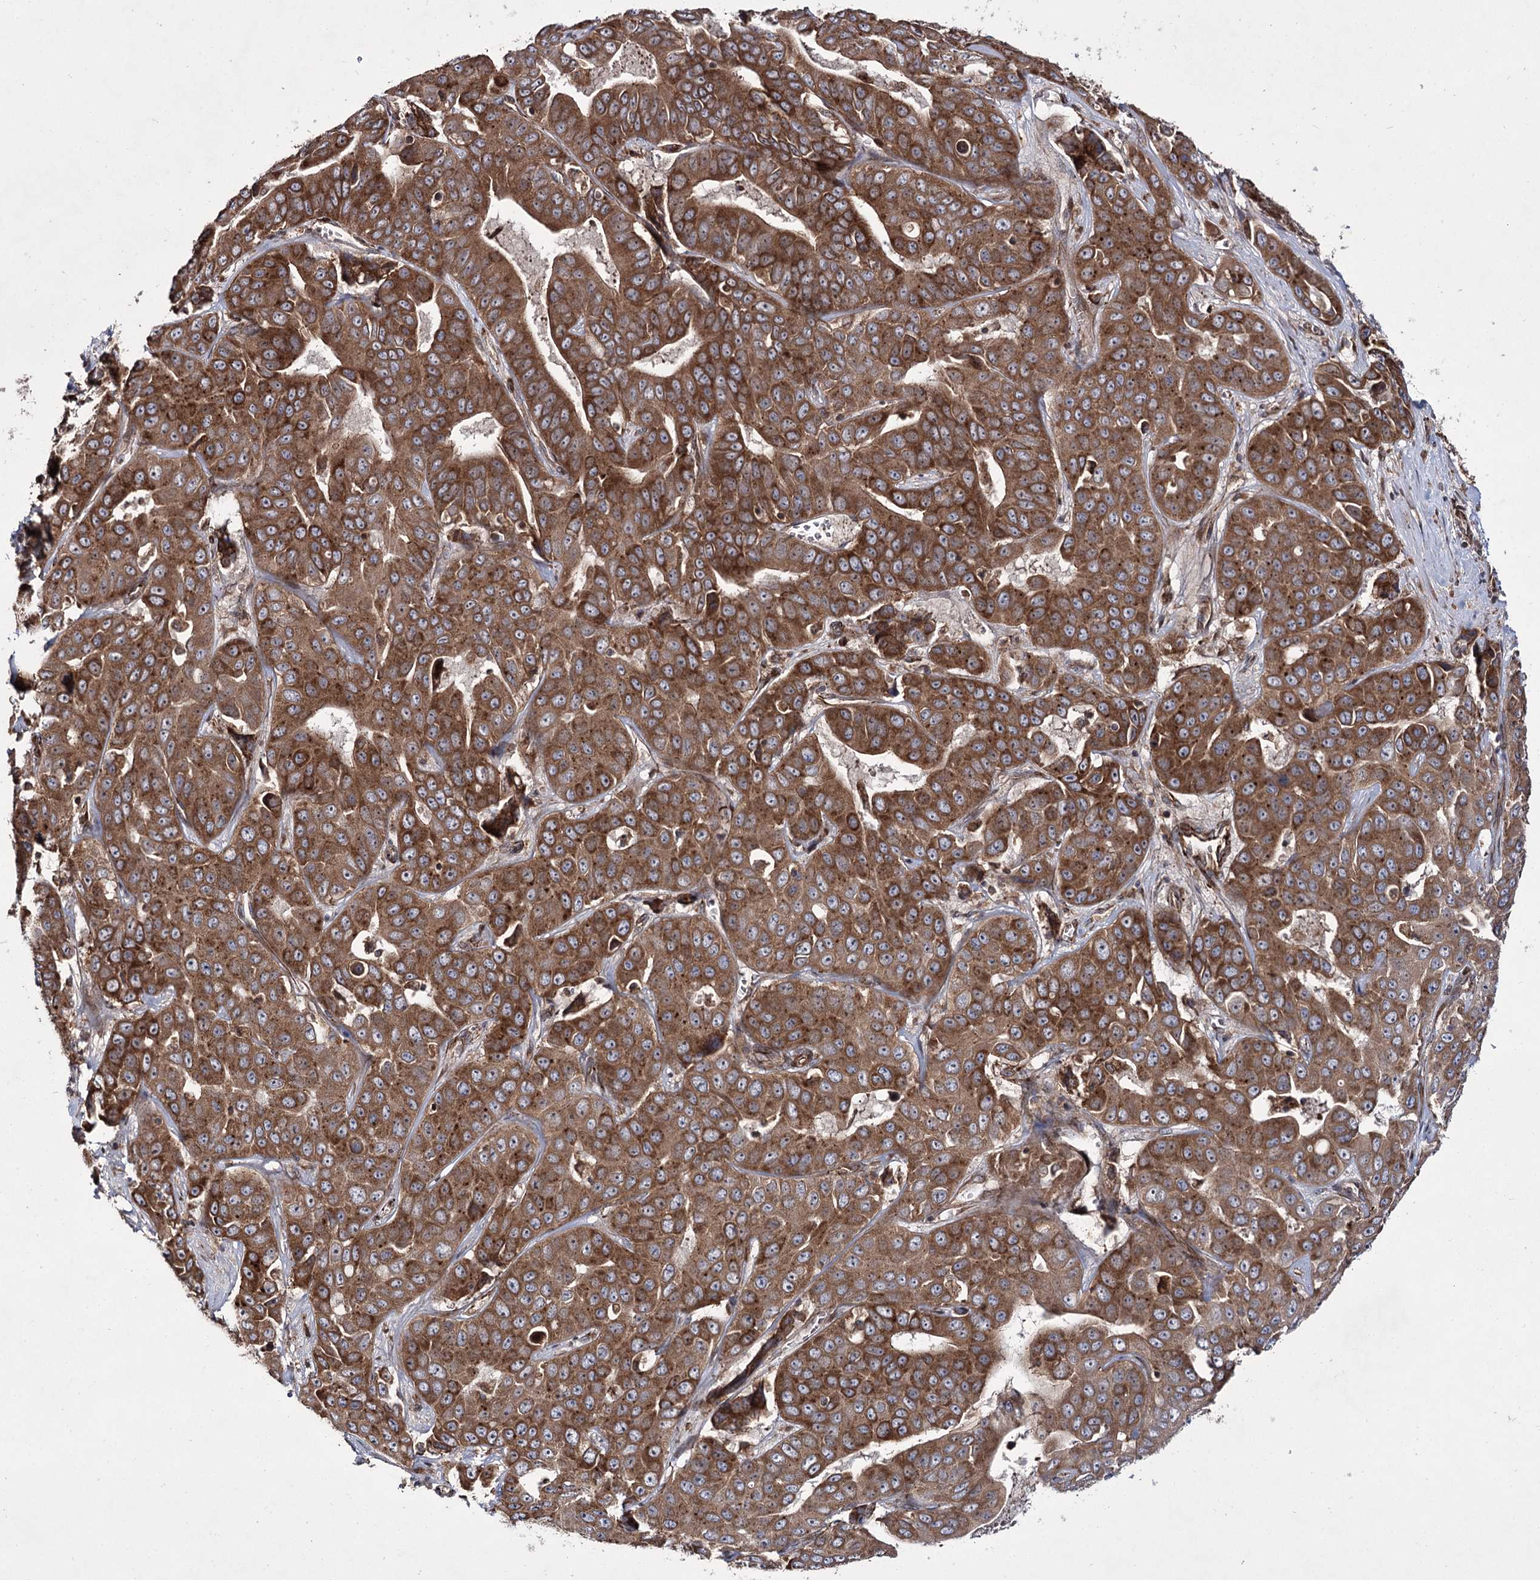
{"staining": {"intensity": "moderate", "quantity": ">75%", "location": "cytoplasmic/membranous"}, "tissue": "liver cancer", "cell_type": "Tumor cells", "image_type": "cancer", "snomed": [{"axis": "morphology", "description": "Cholangiocarcinoma"}, {"axis": "topography", "description": "Liver"}], "caption": "Immunohistochemical staining of liver cancer (cholangiocarcinoma) displays moderate cytoplasmic/membranous protein positivity in about >75% of tumor cells. (brown staining indicates protein expression, while blue staining denotes nuclei).", "gene": "HECTD2", "patient": {"sex": "female", "age": 52}}